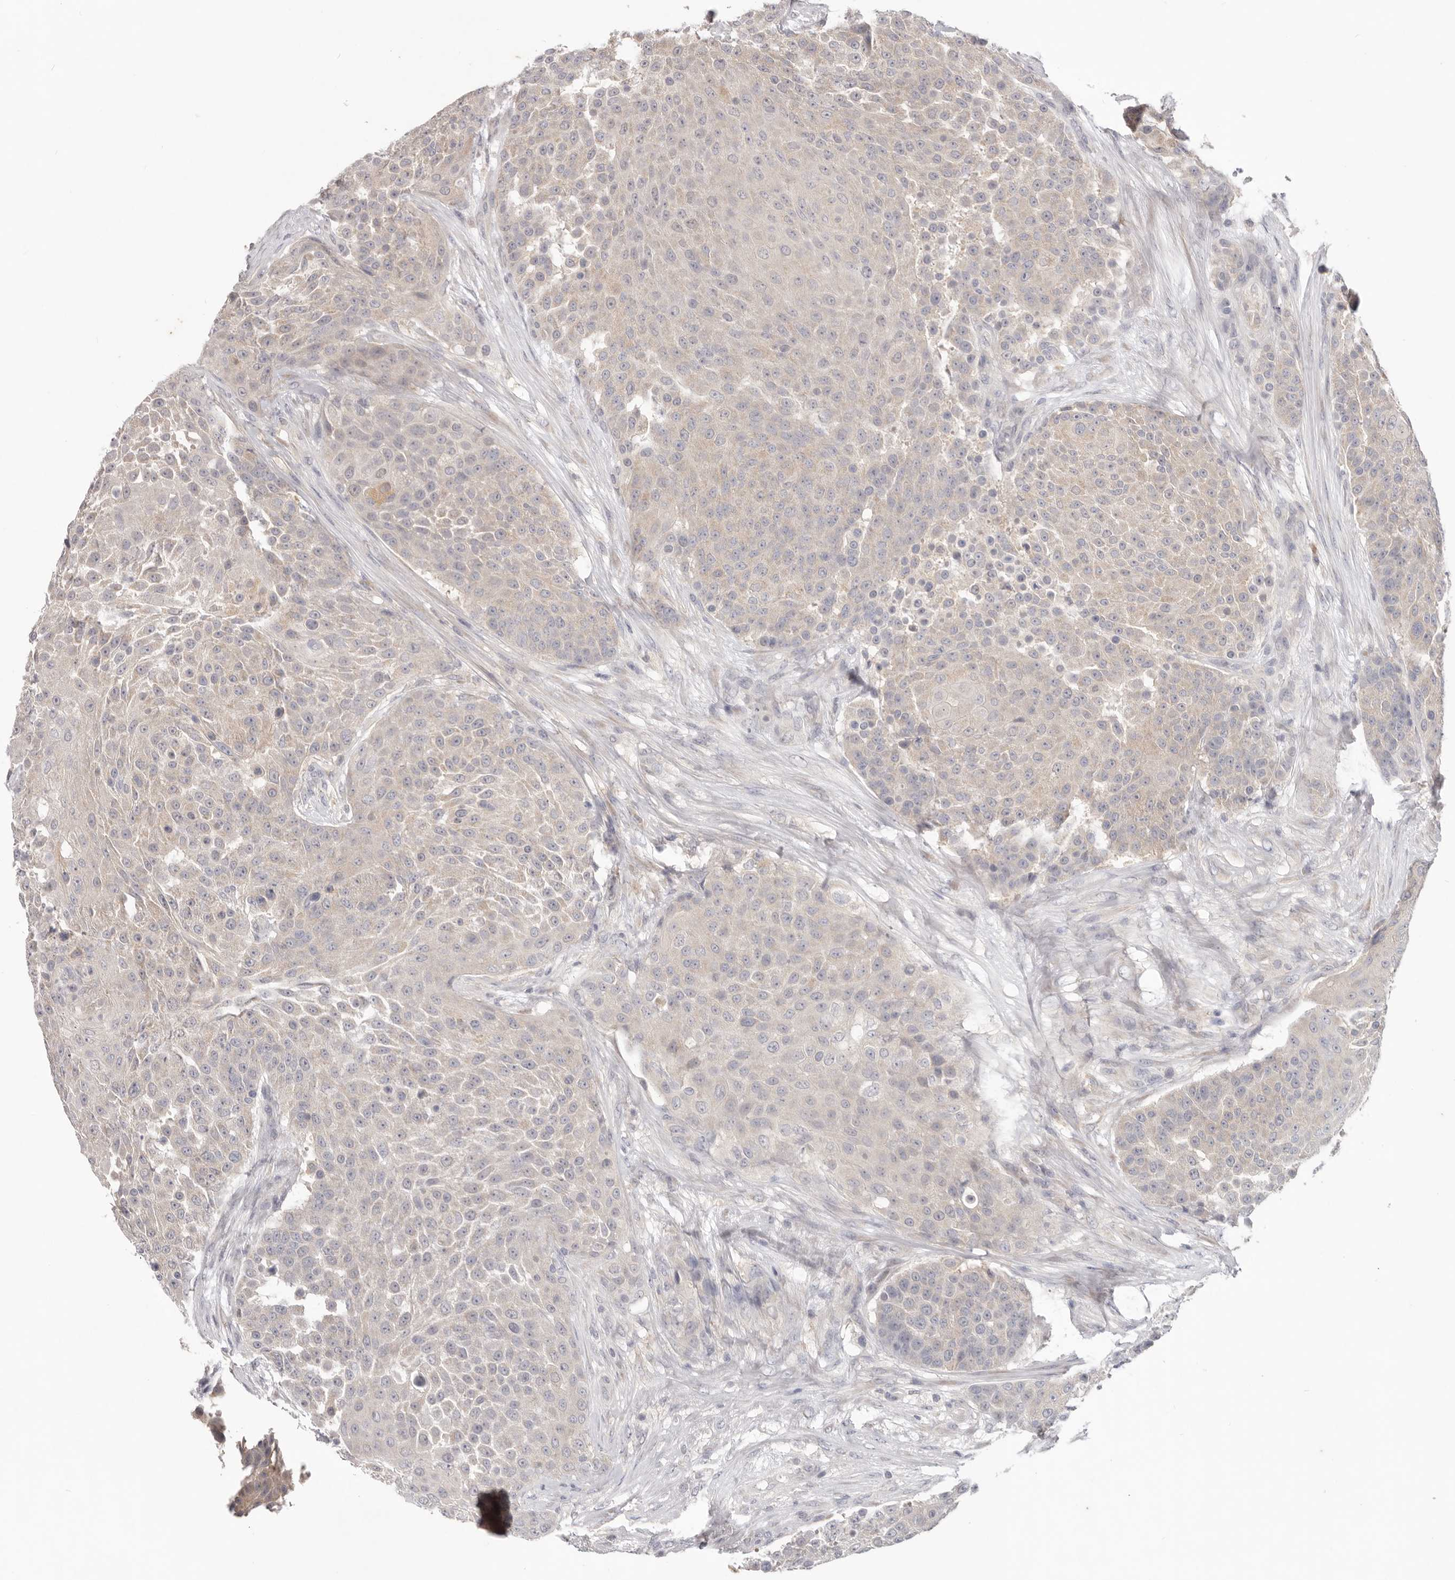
{"staining": {"intensity": "weak", "quantity": "<25%", "location": "cytoplasmic/membranous"}, "tissue": "urothelial cancer", "cell_type": "Tumor cells", "image_type": "cancer", "snomed": [{"axis": "morphology", "description": "Urothelial carcinoma, High grade"}, {"axis": "topography", "description": "Urinary bladder"}], "caption": "This is an immunohistochemistry (IHC) photomicrograph of human high-grade urothelial carcinoma. There is no positivity in tumor cells.", "gene": "WDR77", "patient": {"sex": "female", "age": 63}}